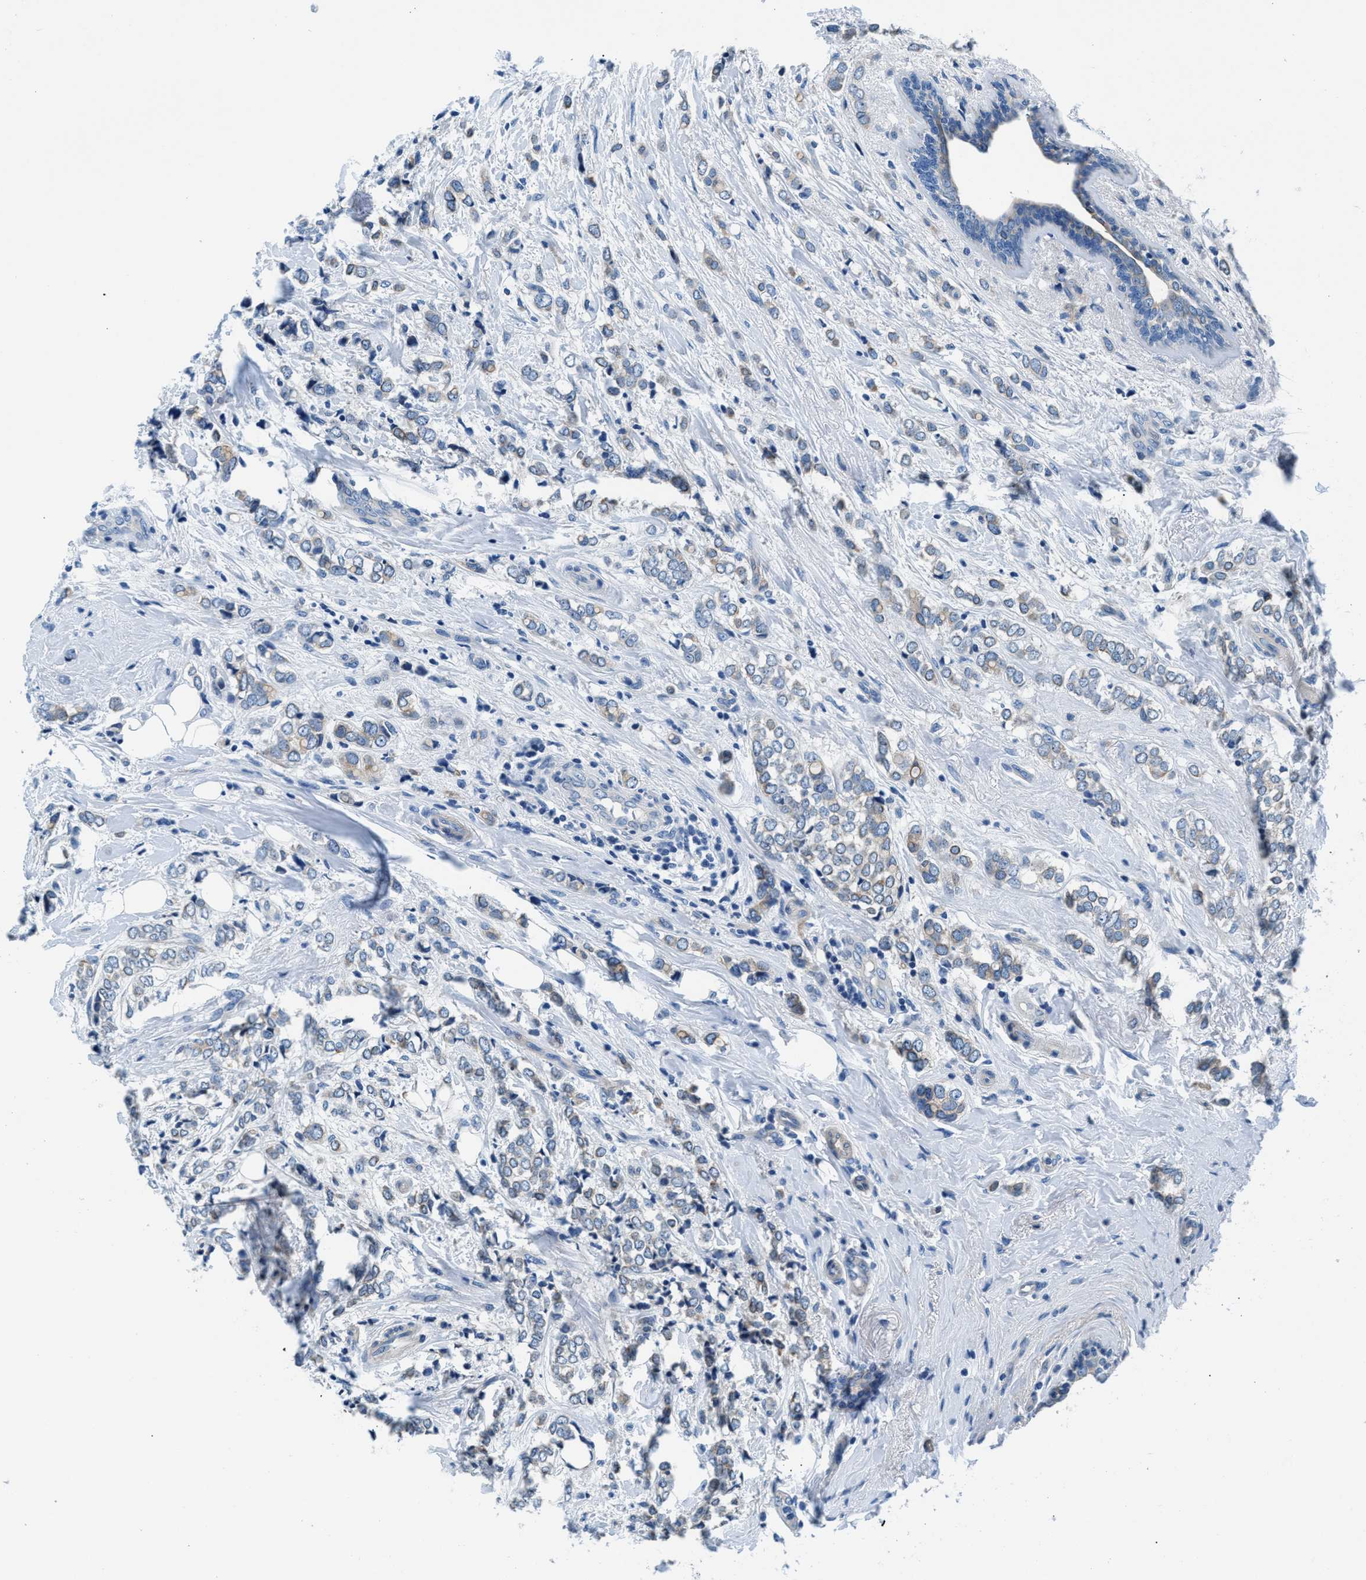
{"staining": {"intensity": "weak", "quantity": "25%-75%", "location": "cytoplasmic/membranous"}, "tissue": "breast cancer", "cell_type": "Tumor cells", "image_type": "cancer", "snomed": [{"axis": "morphology", "description": "Normal tissue, NOS"}, {"axis": "morphology", "description": "Lobular carcinoma"}, {"axis": "topography", "description": "Breast"}], "caption": "Immunohistochemical staining of breast lobular carcinoma exhibits low levels of weak cytoplasmic/membranous protein expression in approximately 25%-75% of tumor cells. (DAB (3,3'-diaminobenzidine) = brown stain, brightfield microscopy at high magnification).", "gene": "CDRT4", "patient": {"sex": "female", "age": 47}}